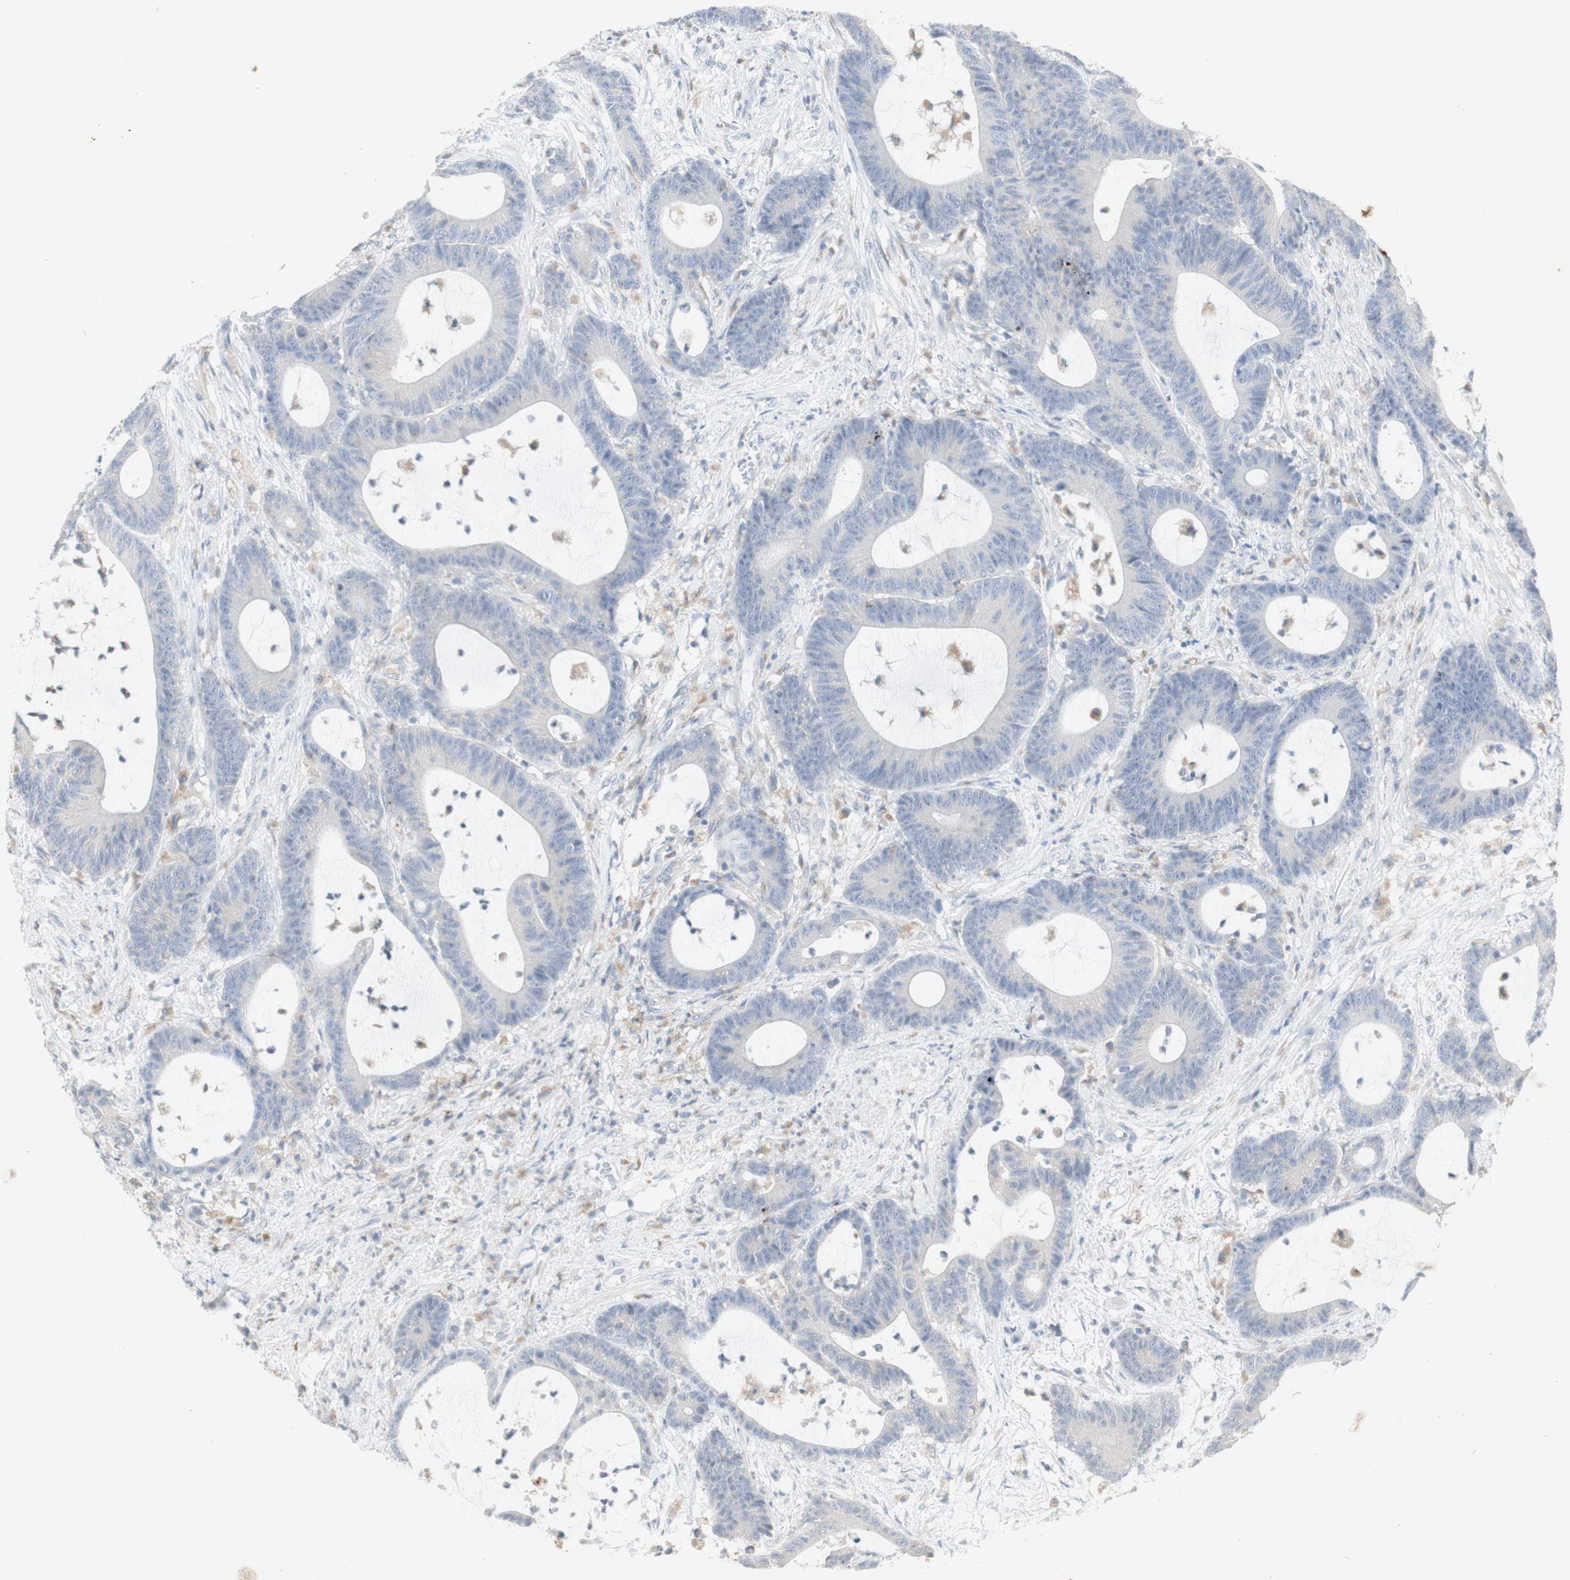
{"staining": {"intensity": "negative", "quantity": "none", "location": "none"}, "tissue": "colorectal cancer", "cell_type": "Tumor cells", "image_type": "cancer", "snomed": [{"axis": "morphology", "description": "Adenocarcinoma, NOS"}, {"axis": "topography", "description": "Colon"}], "caption": "Protein analysis of adenocarcinoma (colorectal) exhibits no significant positivity in tumor cells.", "gene": "ATP6V1B1", "patient": {"sex": "female", "age": 84}}